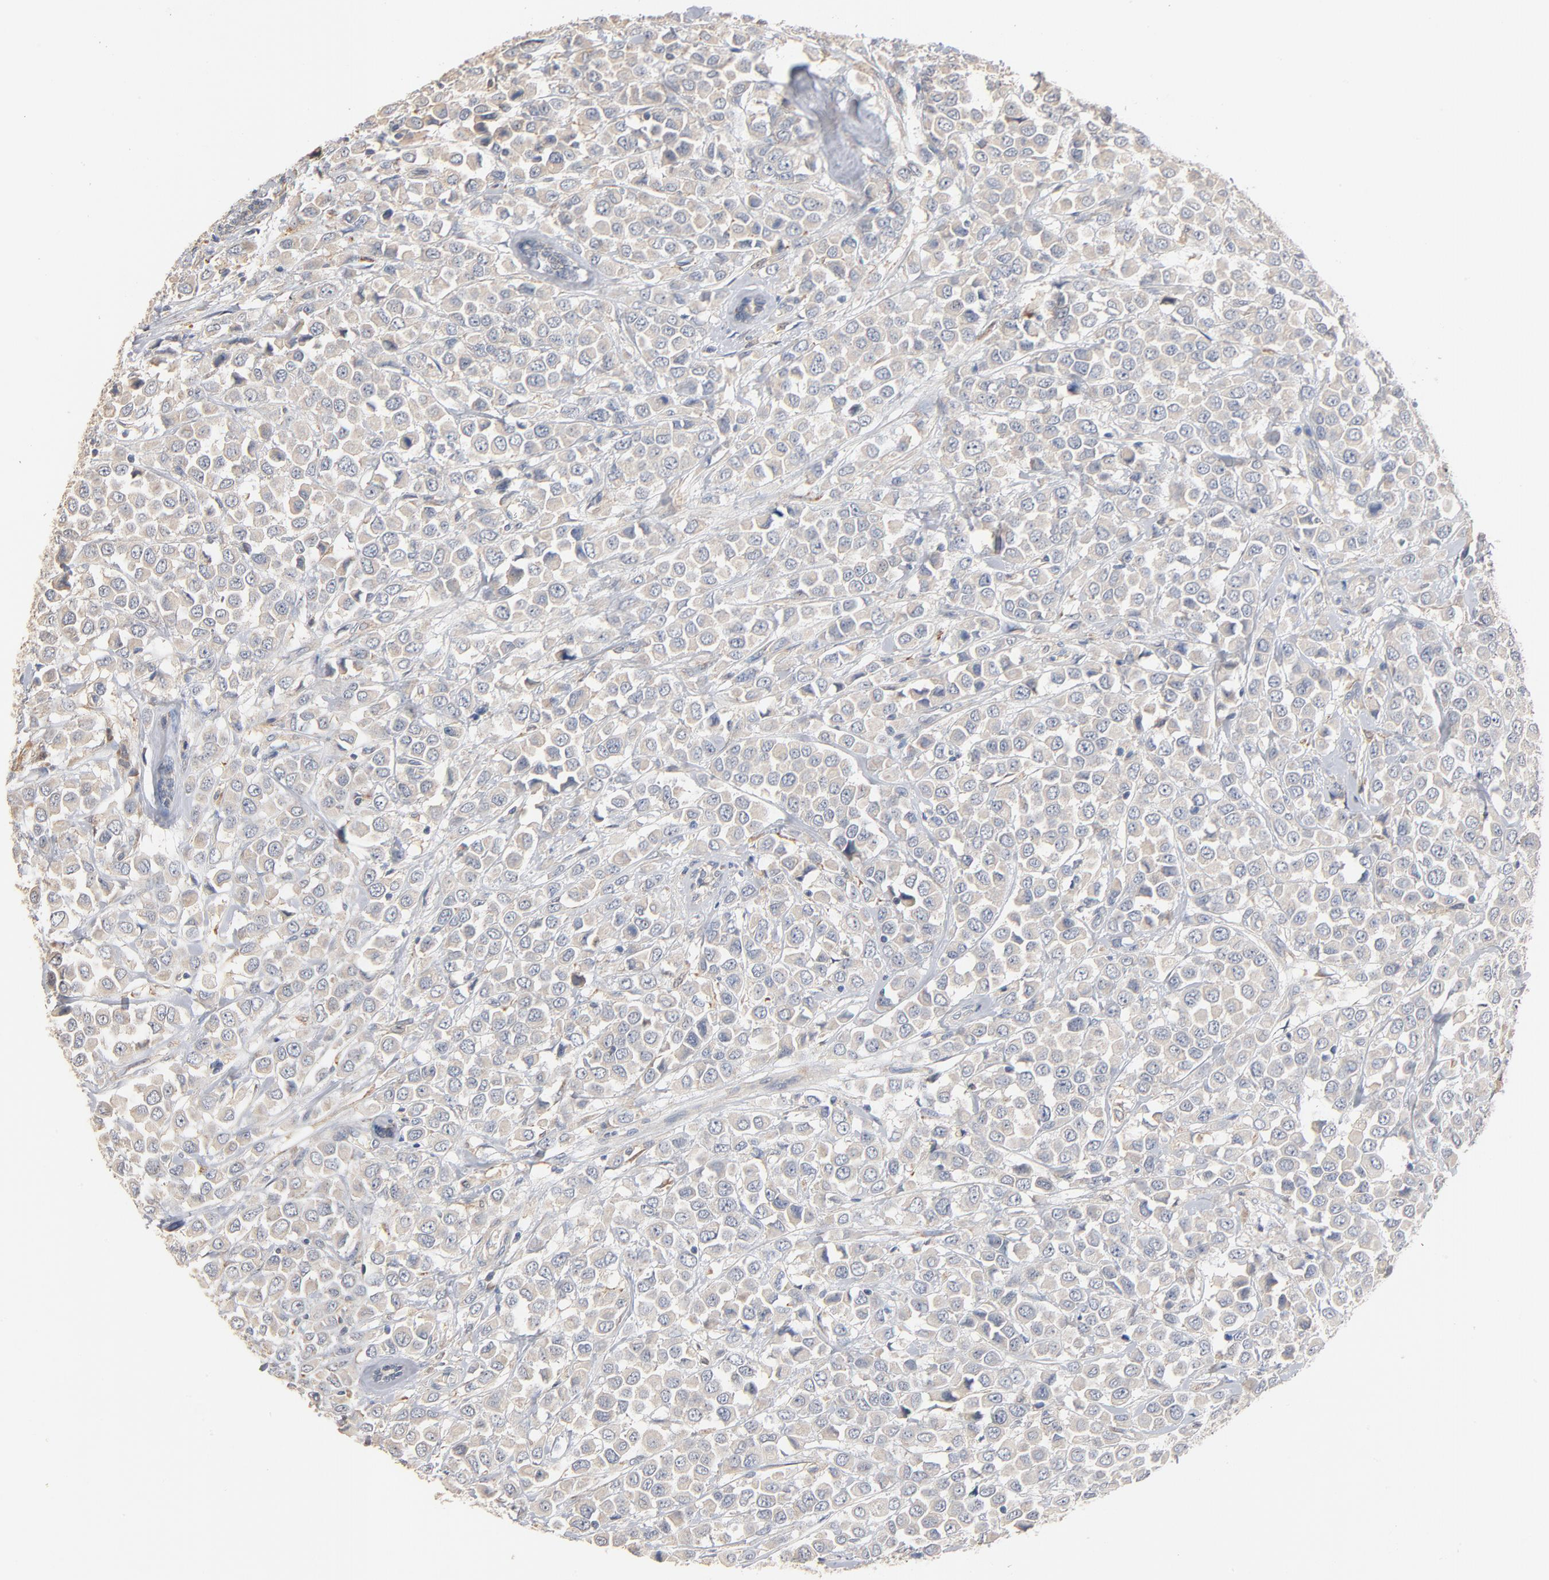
{"staining": {"intensity": "negative", "quantity": "none", "location": "none"}, "tissue": "breast cancer", "cell_type": "Tumor cells", "image_type": "cancer", "snomed": [{"axis": "morphology", "description": "Duct carcinoma"}, {"axis": "topography", "description": "Breast"}], "caption": "Tumor cells show no significant positivity in breast cancer (intraductal carcinoma).", "gene": "ZDHHC8", "patient": {"sex": "female", "age": 61}}